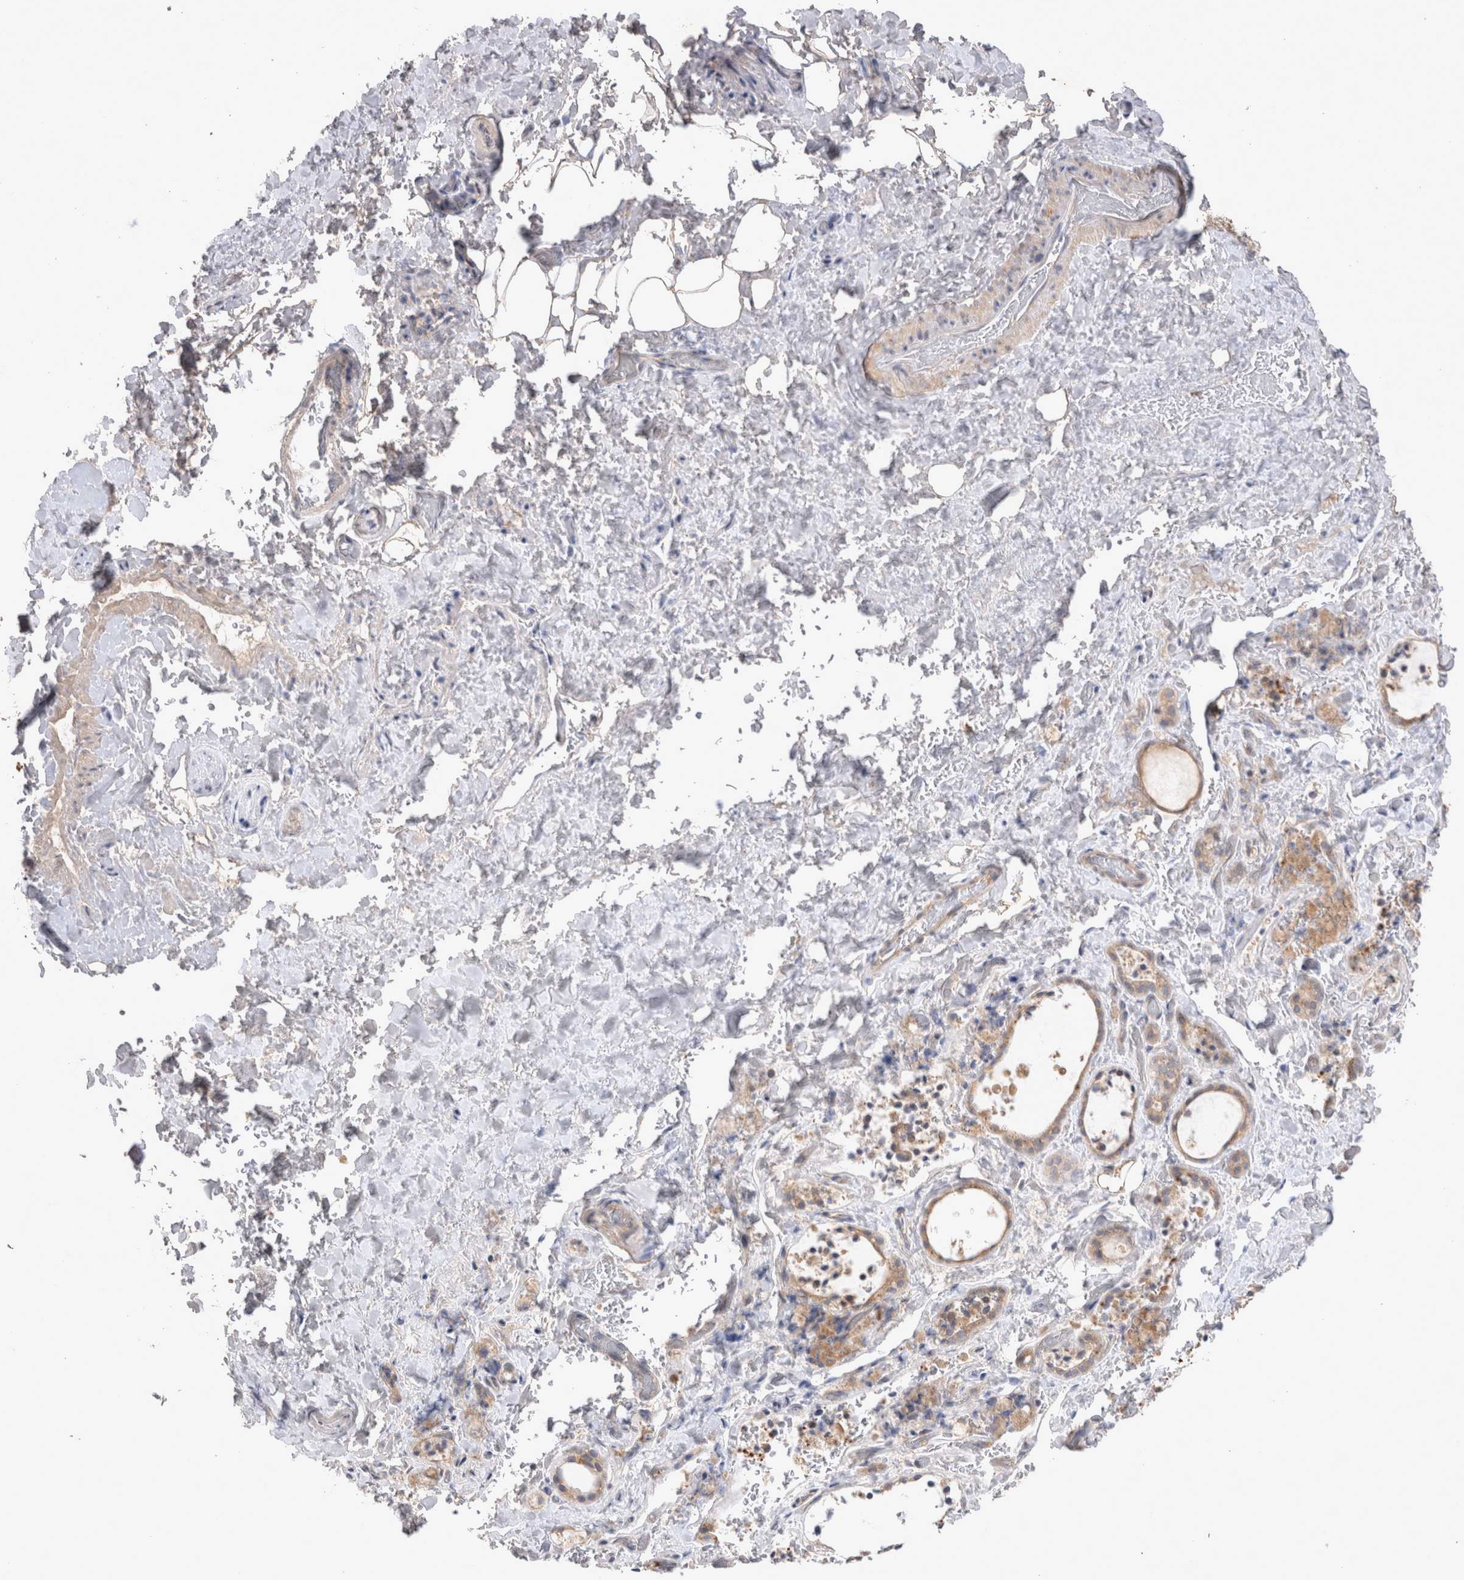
{"staining": {"intensity": "weak", "quantity": ">75%", "location": "cytoplasmic/membranous"}, "tissue": "thyroid gland", "cell_type": "Glandular cells", "image_type": "normal", "snomed": [{"axis": "morphology", "description": "Normal tissue, NOS"}, {"axis": "topography", "description": "Thyroid gland"}], "caption": "Thyroid gland stained for a protein (brown) exhibits weak cytoplasmic/membranous positive expression in approximately >75% of glandular cells.", "gene": "SRD5A3", "patient": {"sex": "female", "age": 44}}